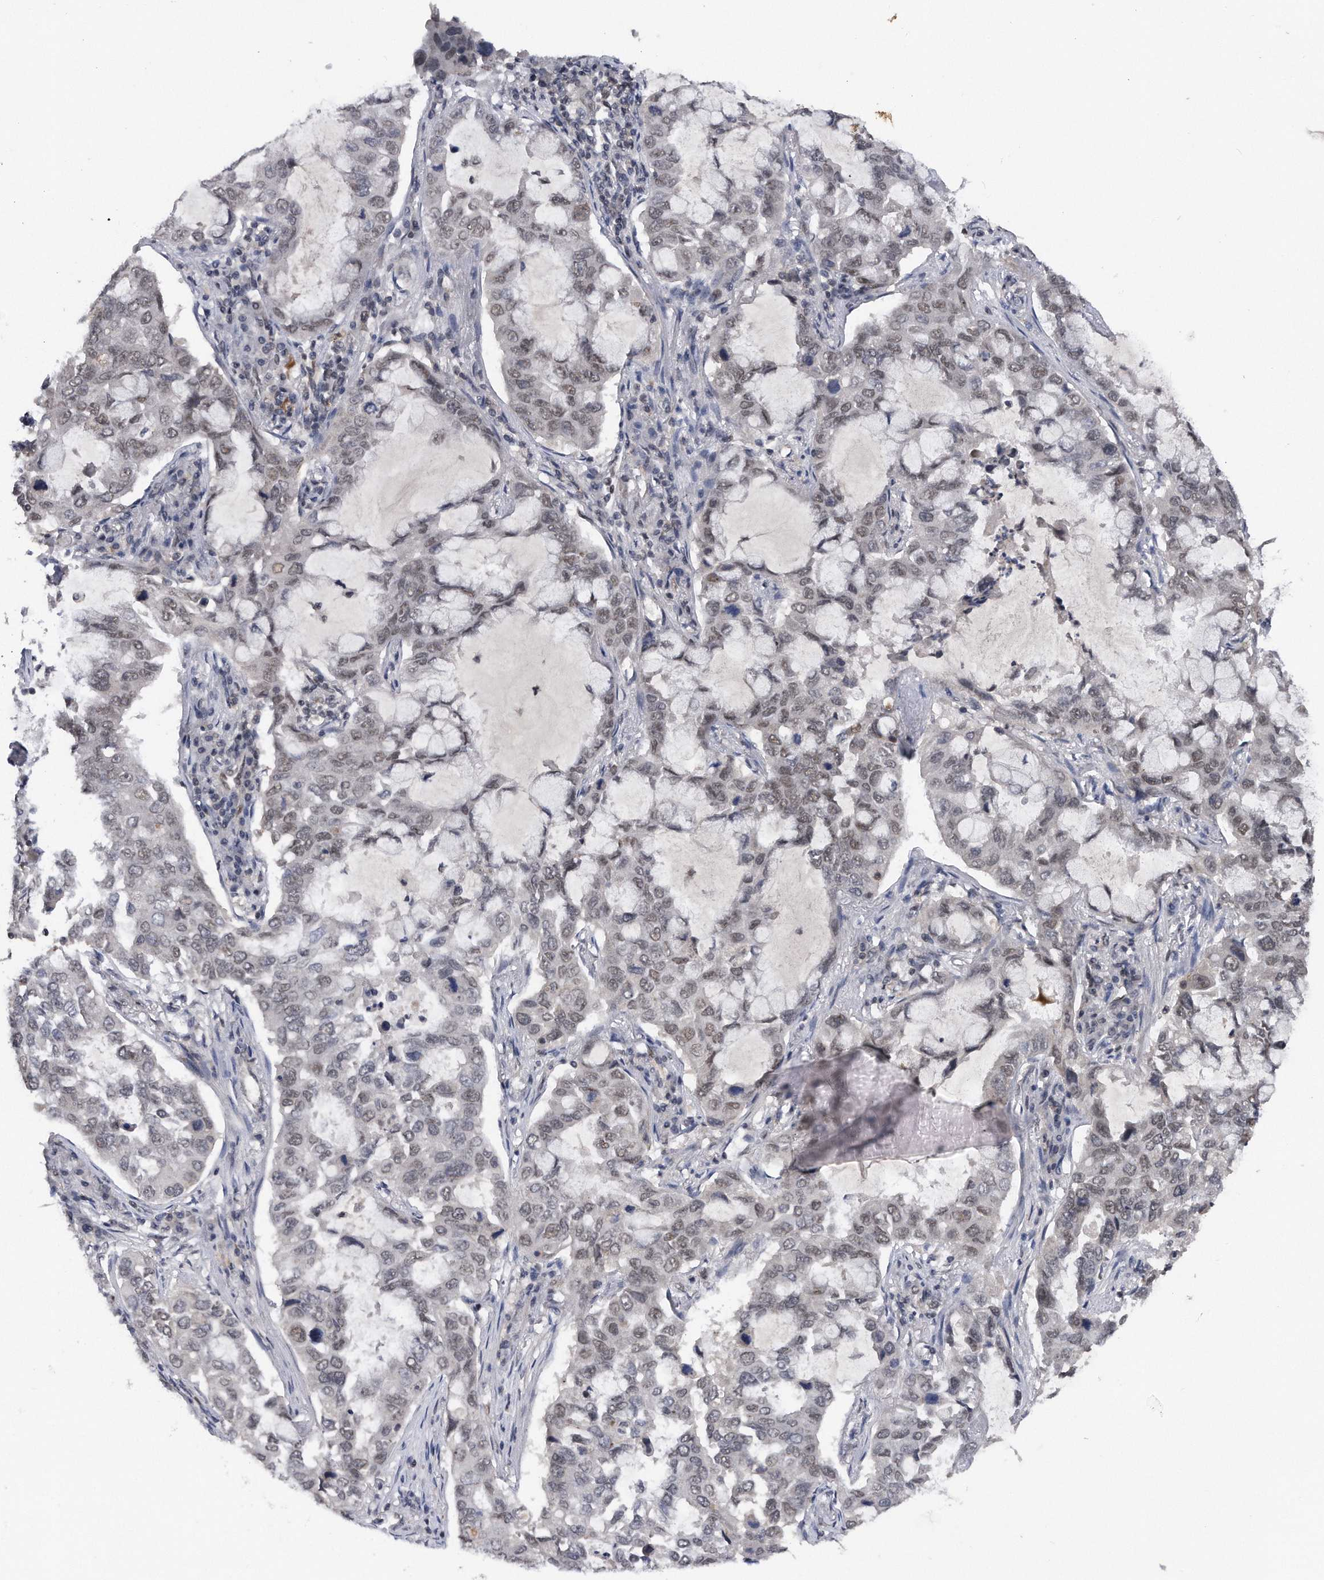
{"staining": {"intensity": "weak", "quantity": "25%-75%", "location": "nuclear"}, "tissue": "lung cancer", "cell_type": "Tumor cells", "image_type": "cancer", "snomed": [{"axis": "morphology", "description": "Adenocarcinoma, NOS"}, {"axis": "topography", "description": "Lung"}], "caption": "Weak nuclear protein expression is seen in approximately 25%-75% of tumor cells in adenocarcinoma (lung).", "gene": "VIRMA", "patient": {"sex": "male", "age": 64}}